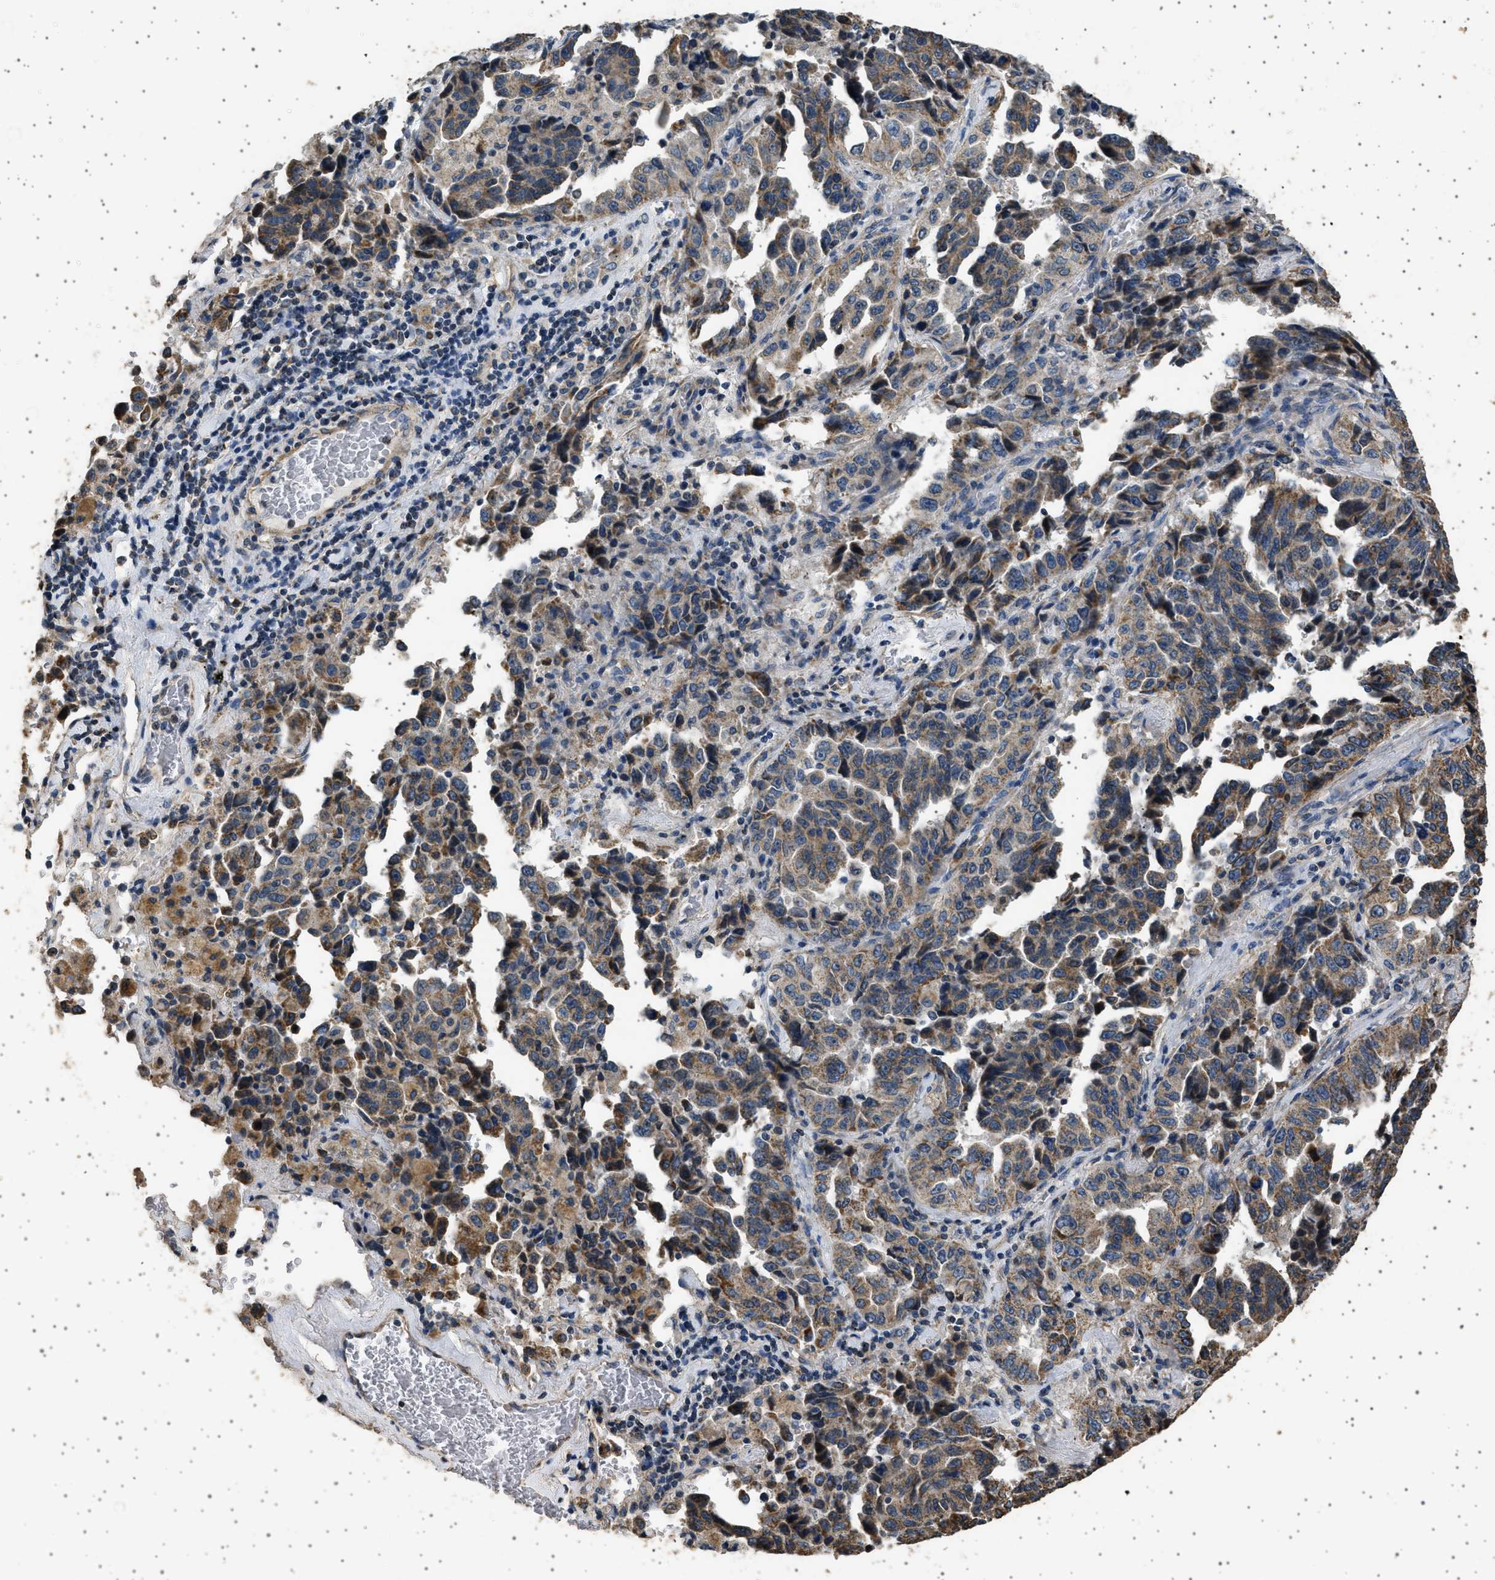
{"staining": {"intensity": "moderate", "quantity": ">75%", "location": "cytoplasmic/membranous"}, "tissue": "lung cancer", "cell_type": "Tumor cells", "image_type": "cancer", "snomed": [{"axis": "morphology", "description": "Adenocarcinoma, NOS"}, {"axis": "topography", "description": "Lung"}], "caption": "Protein expression analysis of human adenocarcinoma (lung) reveals moderate cytoplasmic/membranous positivity in approximately >75% of tumor cells.", "gene": "KCNA4", "patient": {"sex": "female", "age": 51}}